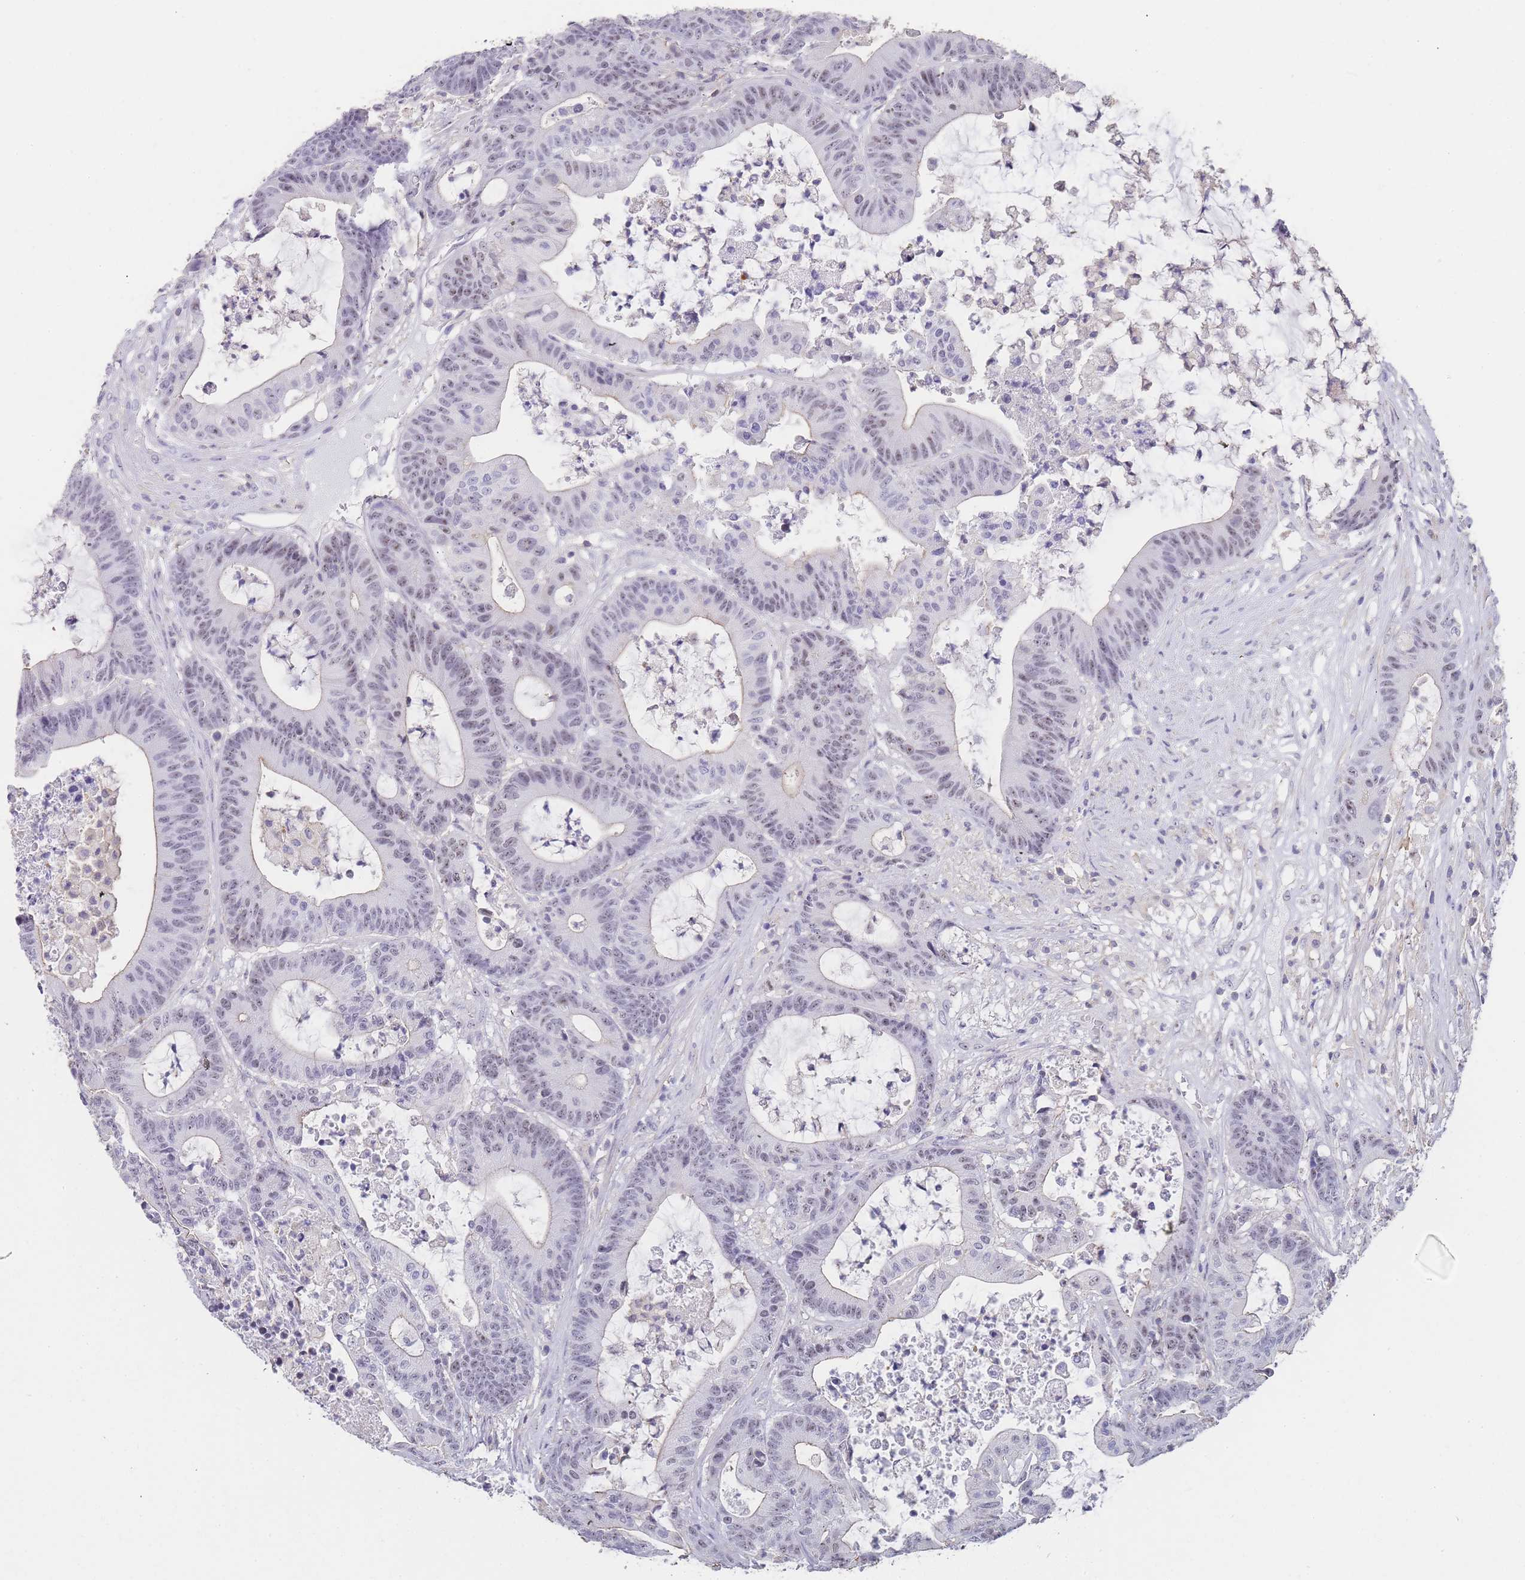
{"staining": {"intensity": "weak", "quantity": "25%-75%", "location": "nuclear"}, "tissue": "colorectal cancer", "cell_type": "Tumor cells", "image_type": "cancer", "snomed": [{"axis": "morphology", "description": "Adenocarcinoma, NOS"}, {"axis": "topography", "description": "Colon"}], "caption": "Colorectal cancer (adenocarcinoma) stained for a protein (brown) reveals weak nuclear positive staining in about 25%-75% of tumor cells.", "gene": "NOP14", "patient": {"sex": "female", "age": 84}}